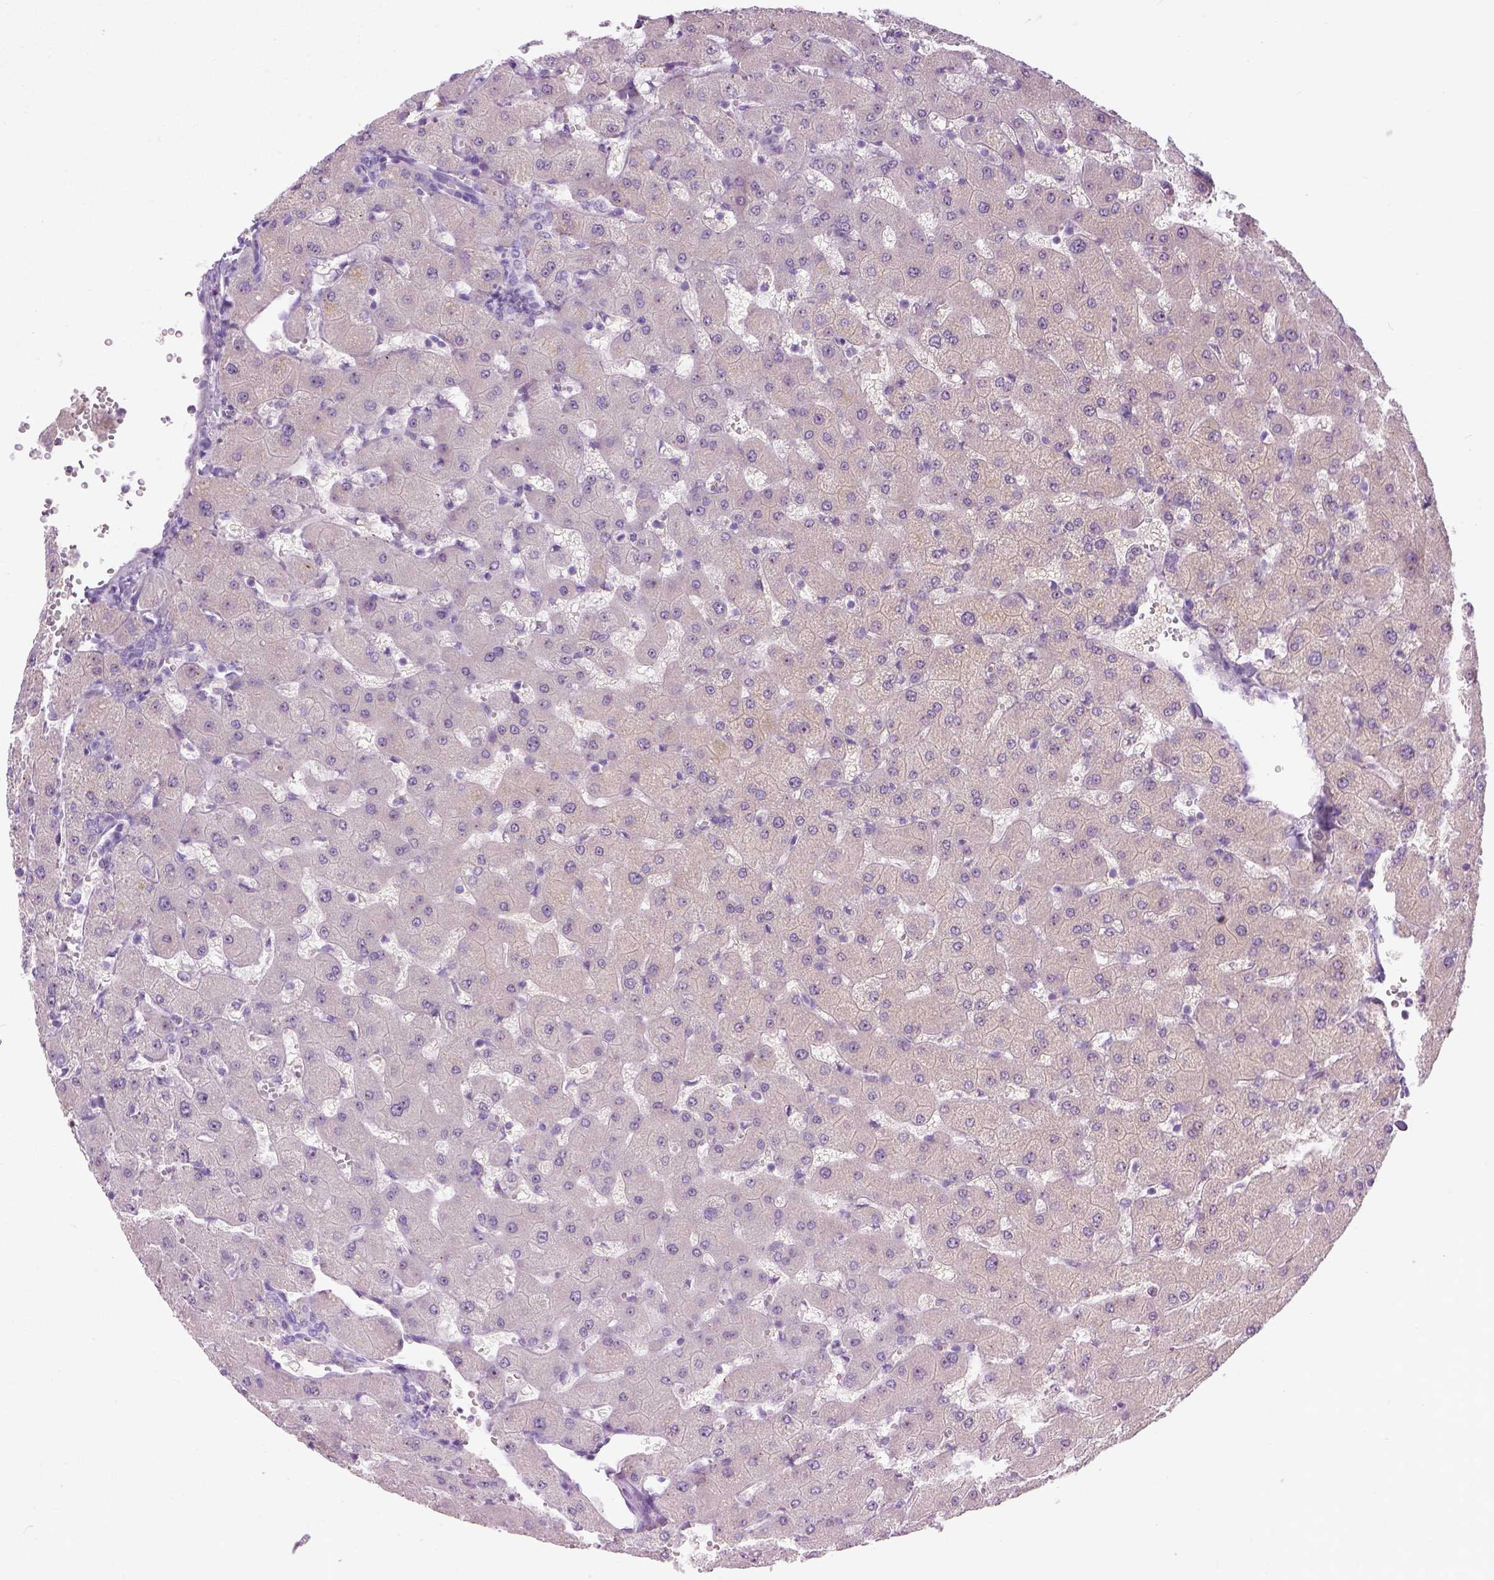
{"staining": {"intensity": "negative", "quantity": "none", "location": "none"}, "tissue": "liver", "cell_type": "Cholangiocytes", "image_type": "normal", "snomed": [{"axis": "morphology", "description": "Normal tissue, NOS"}, {"axis": "topography", "description": "Liver"}], "caption": "DAB immunohistochemical staining of benign liver reveals no significant staining in cholangiocytes. (Stains: DAB immunohistochemistry (IHC) with hematoxylin counter stain, Microscopy: brightfield microscopy at high magnification).", "gene": "UTP4", "patient": {"sex": "female", "age": 63}}